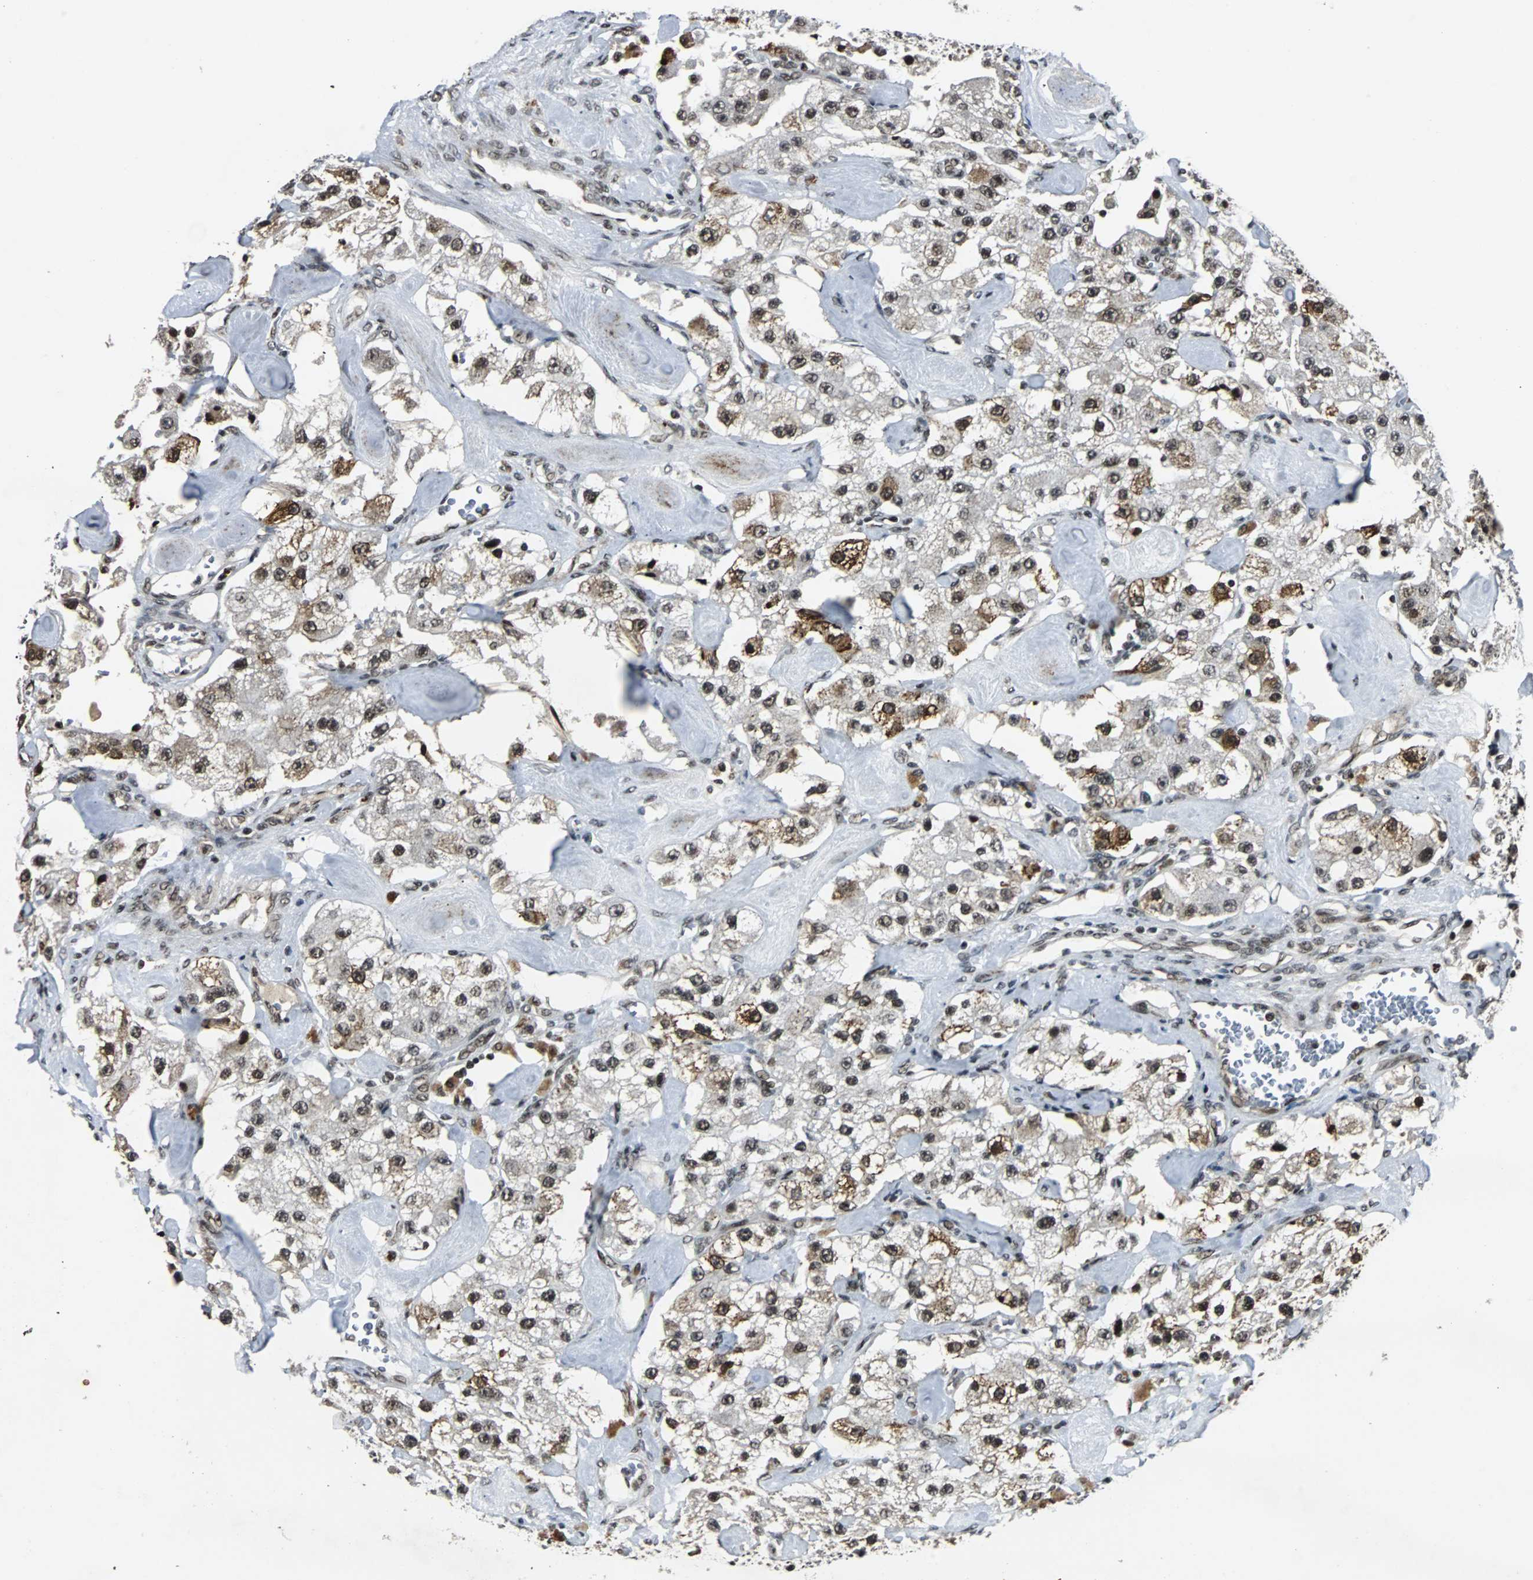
{"staining": {"intensity": "moderate", "quantity": ">75%", "location": "nuclear"}, "tissue": "carcinoid", "cell_type": "Tumor cells", "image_type": "cancer", "snomed": [{"axis": "morphology", "description": "Carcinoid, malignant, NOS"}, {"axis": "topography", "description": "Pancreas"}], "caption": "Immunohistochemistry (DAB (3,3'-diaminobenzidine)) staining of human malignant carcinoid exhibits moderate nuclear protein staining in about >75% of tumor cells.", "gene": "TAF5", "patient": {"sex": "male", "age": 41}}